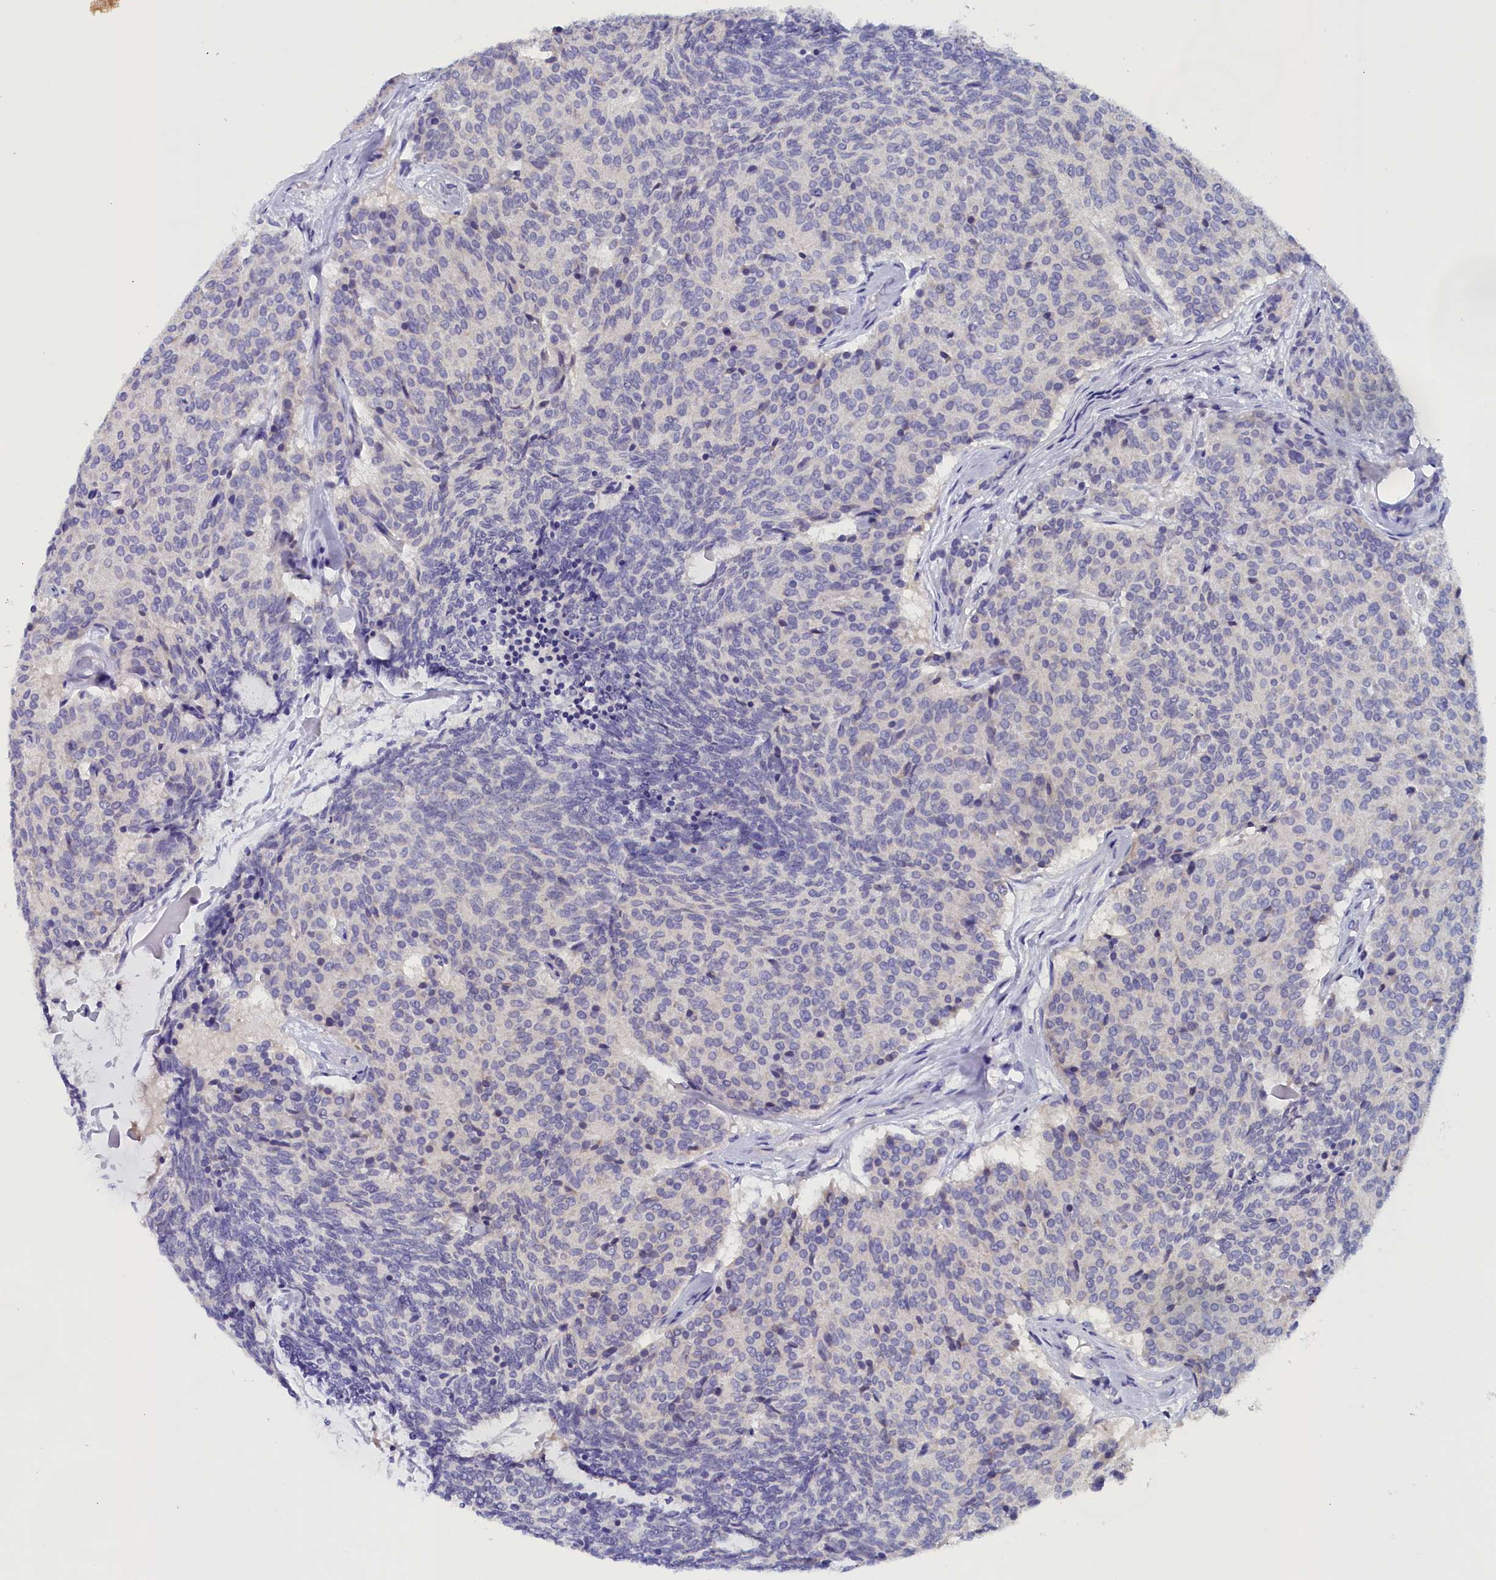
{"staining": {"intensity": "negative", "quantity": "none", "location": "none"}, "tissue": "carcinoid", "cell_type": "Tumor cells", "image_type": "cancer", "snomed": [{"axis": "morphology", "description": "Carcinoid, malignant, NOS"}, {"axis": "topography", "description": "Pancreas"}], "caption": "Micrograph shows no significant protein expression in tumor cells of carcinoid (malignant).", "gene": "ANKRD2", "patient": {"sex": "female", "age": 54}}